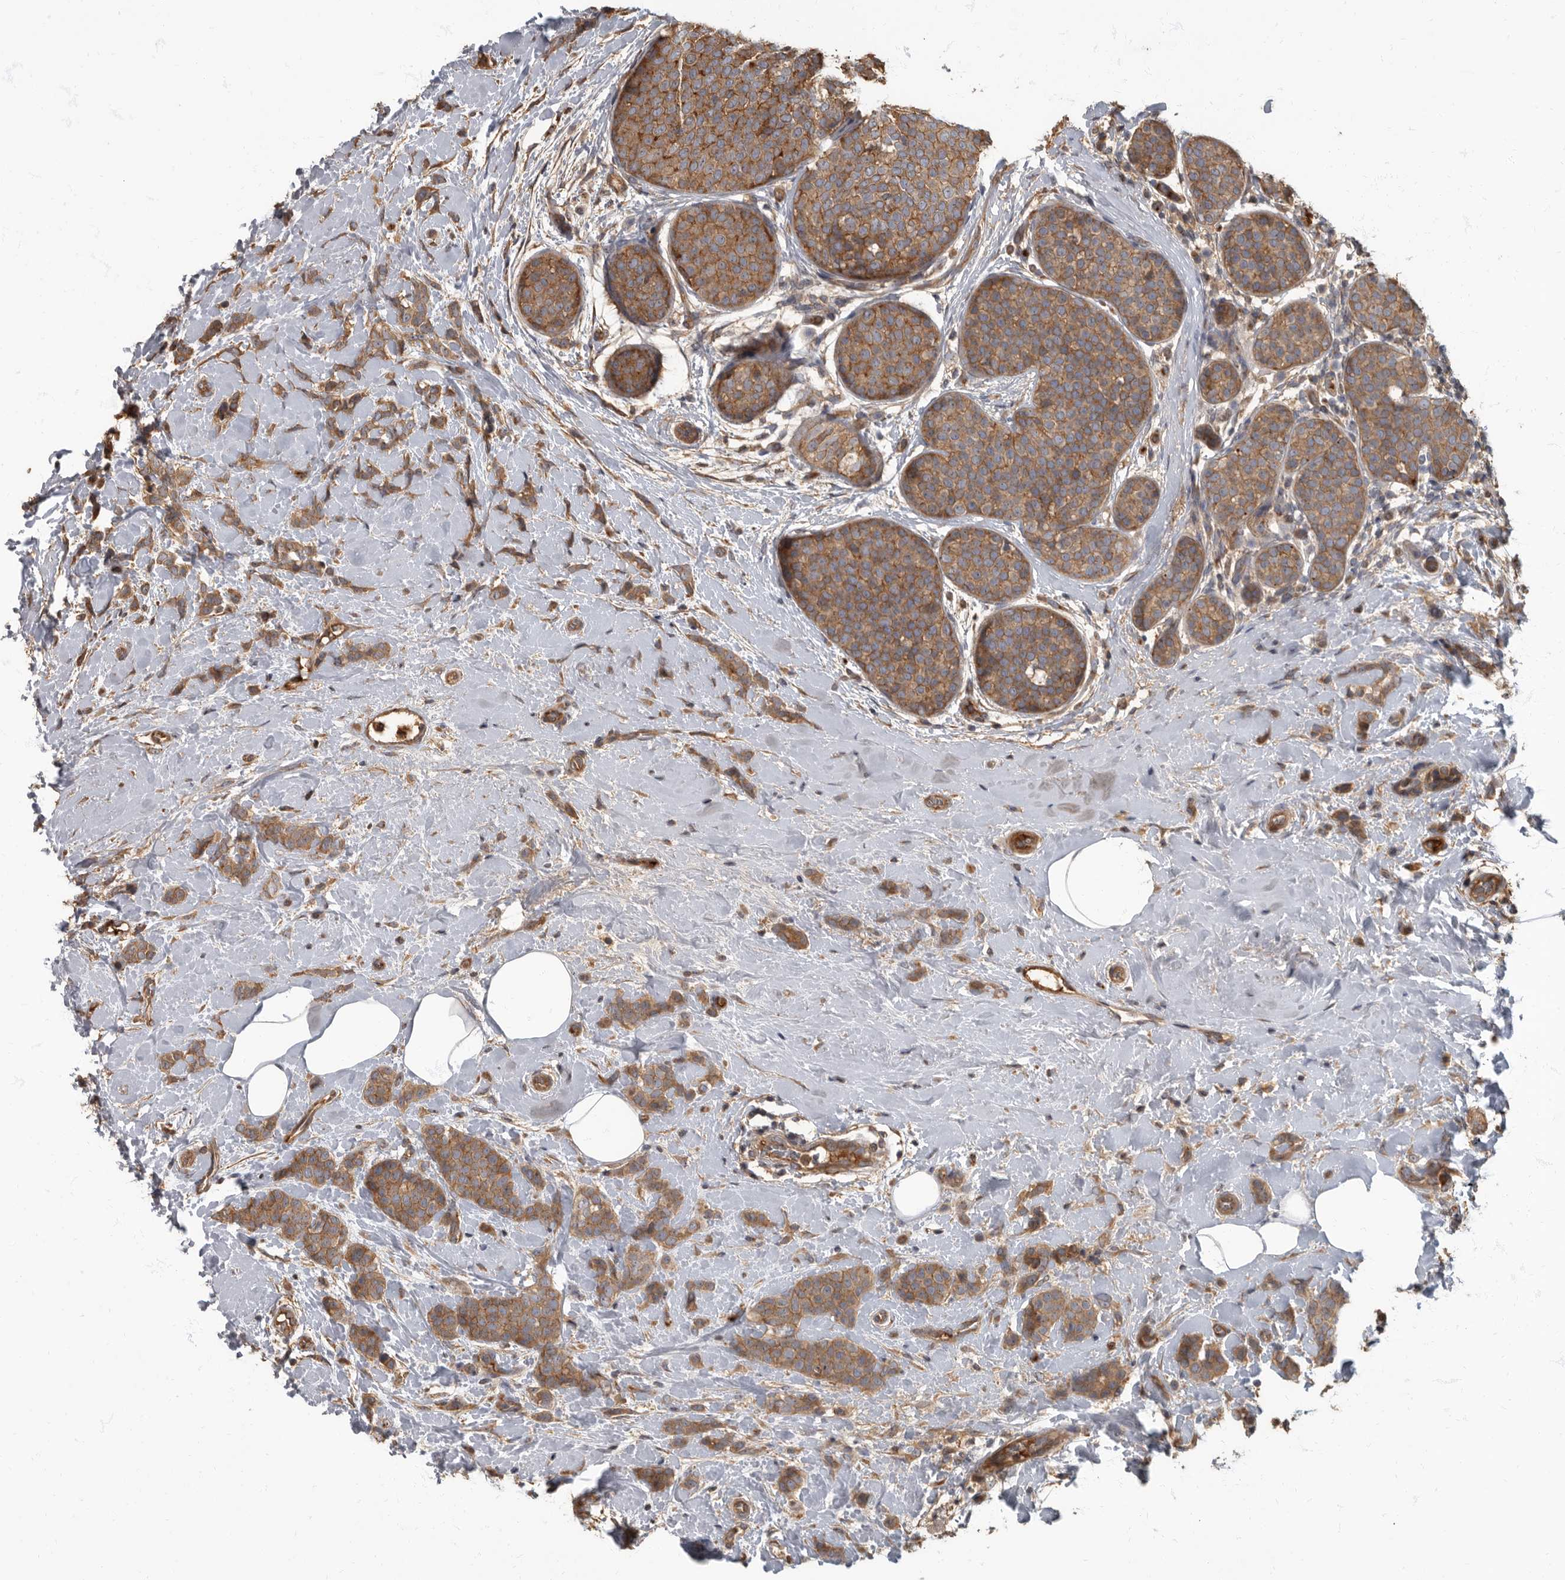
{"staining": {"intensity": "moderate", "quantity": ">75%", "location": "cytoplasmic/membranous"}, "tissue": "breast cancer", "cell_type": "Tumor cells", "image_type": "cancer", "snomed": [{"axis": "morphology", "description": "Lobular carcinoma, in situ"}, {"axis": "morphology", "description": "Lobular carcinoma"}, {"axis": "topography", "description": "Breast"}], "caption": "Brown immunohistochemical staining in human lobular carcinoma in situ (breast) shows moderate cytoplasmic/membranous staining in approximately >75% of tumor cells.", "gene": "DAAM1", "patient": {"sex": "female", "age": 41}}